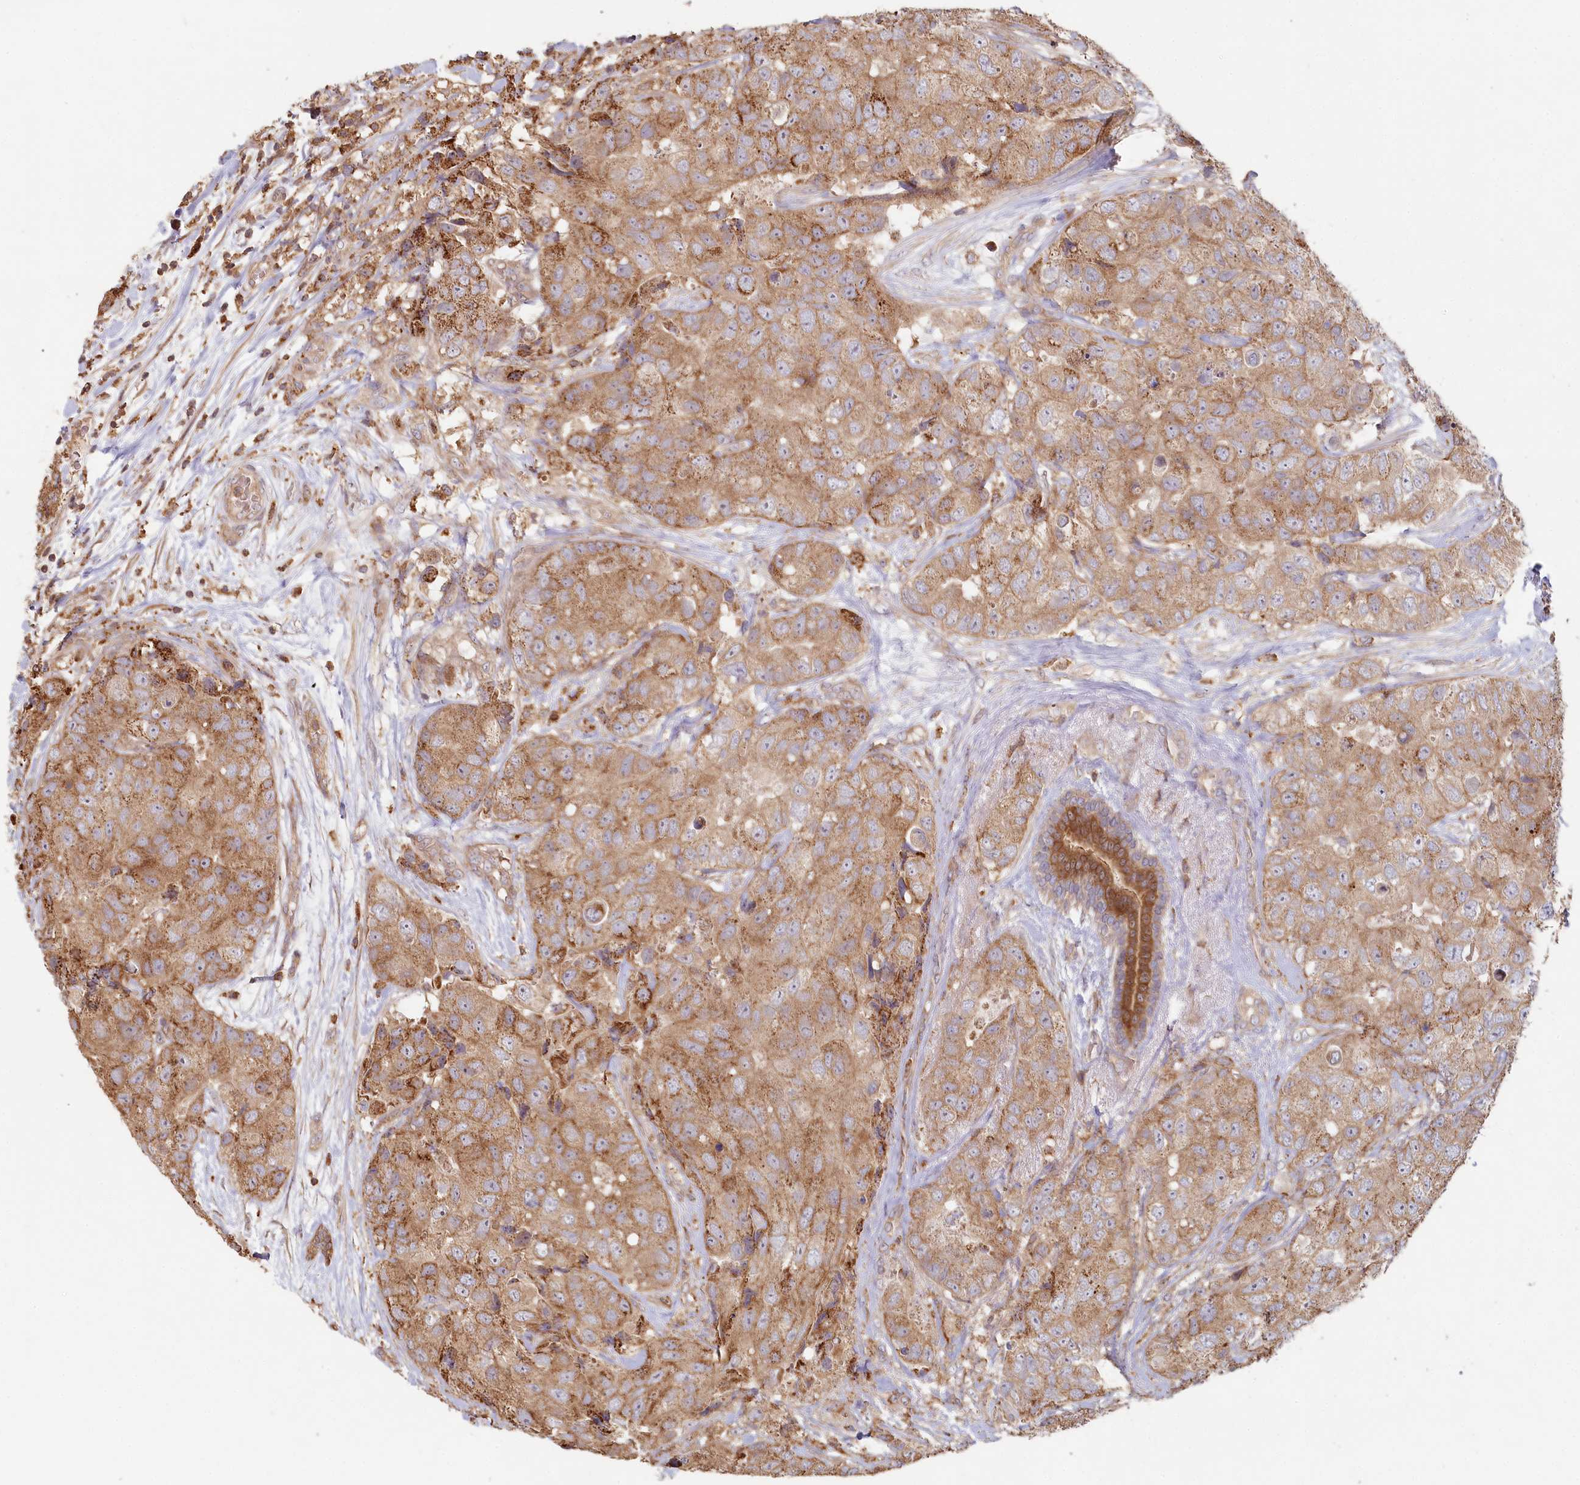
{"staining": {"intensity": "moderate", "quantity": ">75%", "location": "cytoplasmic/membranous"}, "tissue": "breast cancer", "cell_type": "Tumor cells", "image_type": "cancer", "snomed": [{"axis": "morphology", "description": "Duct carcinoma"}, {"axis": "topography", "description": "Breast"}], "caption": "A medium amount of moderate cytoplasmic/membranous staining is seen in about >75% of tumor cells in invasive ductal carcinoma (breast) tissue.", "gene": "HAL", "patient": {"sex": "female", "age": 62}}